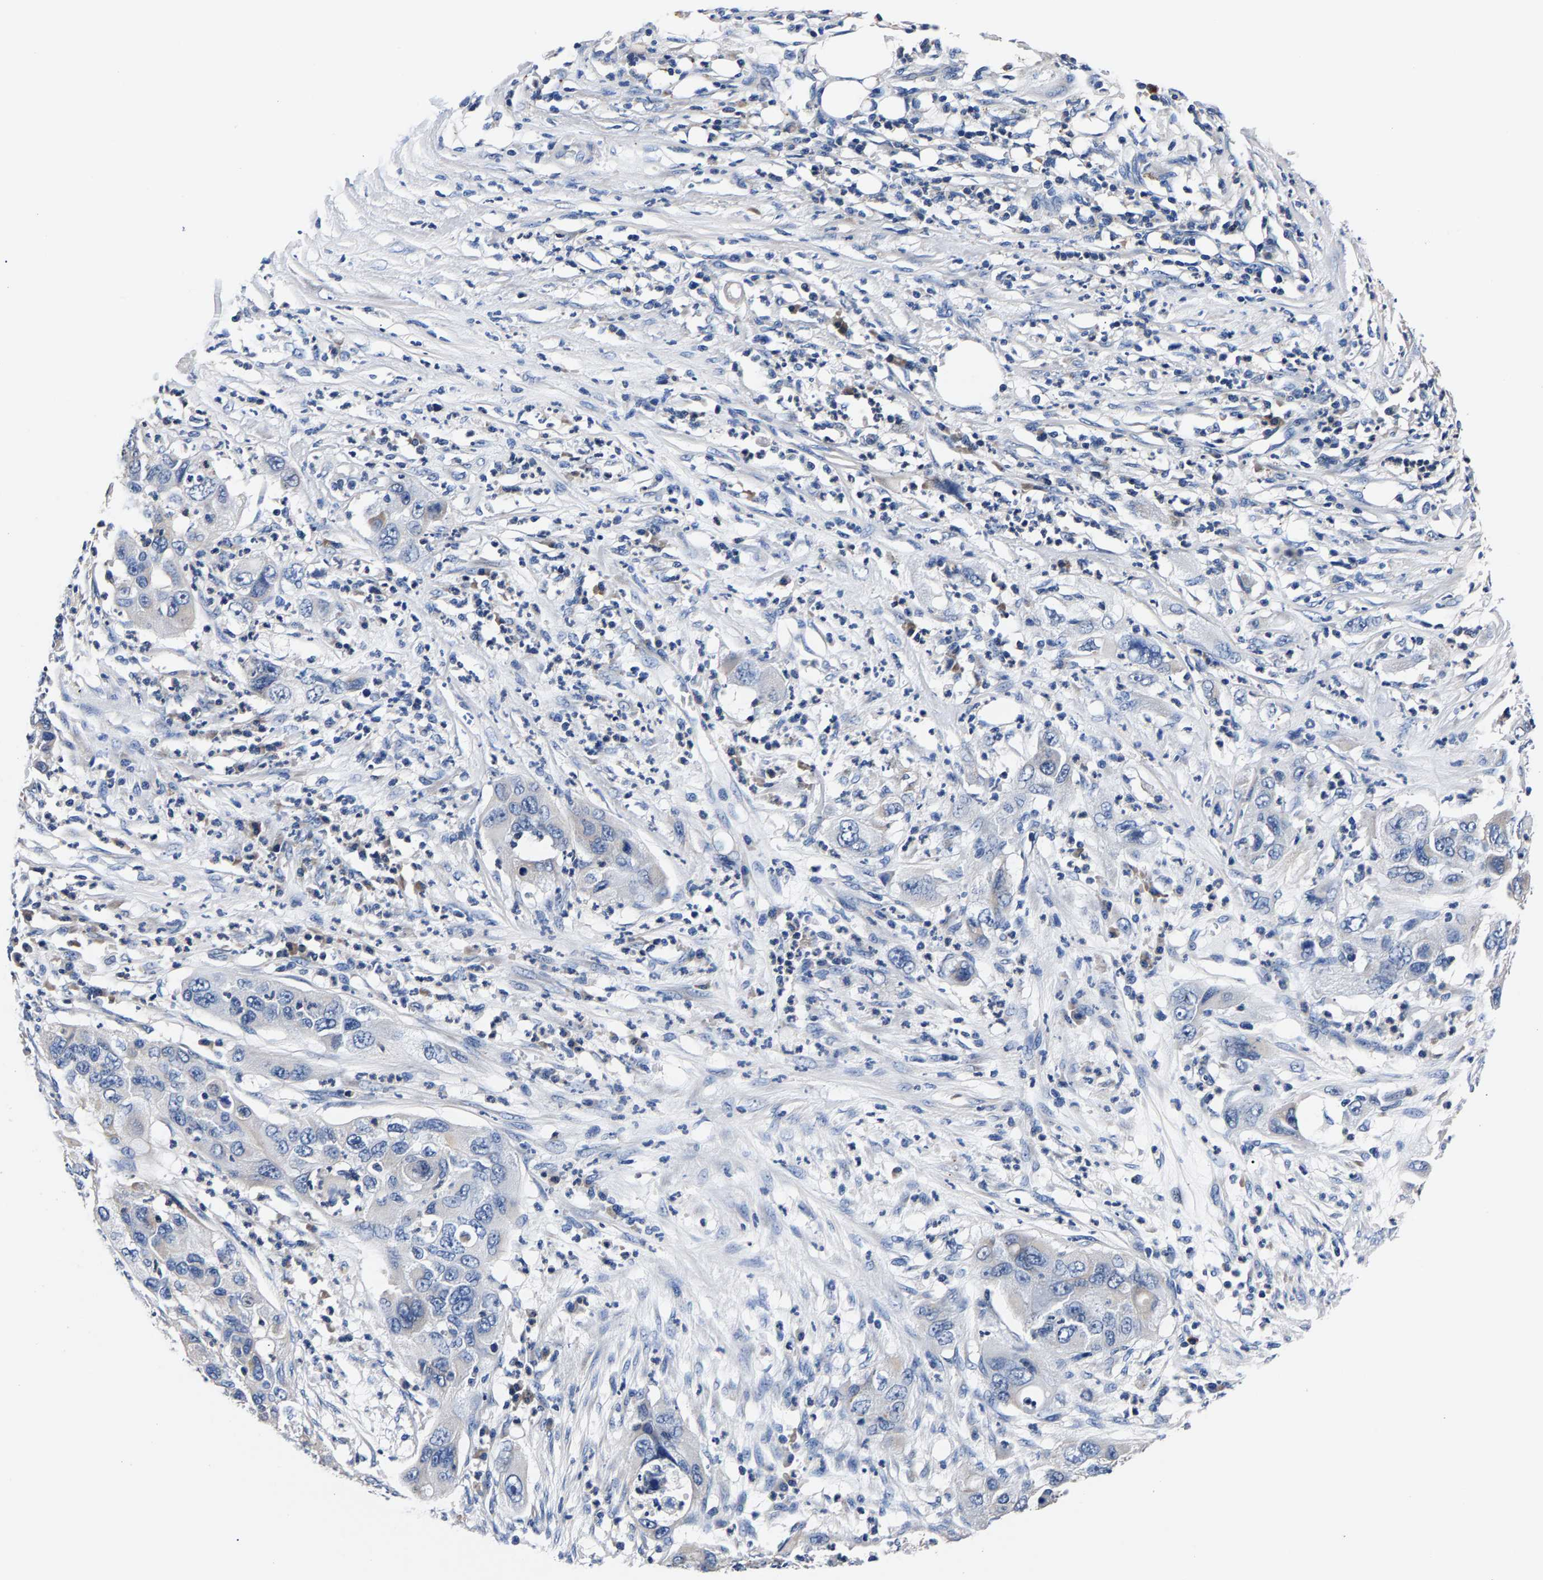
{"staining": {"intensity": "negative", "quantity": "none", "location": "none"}, "tissue": "pancreatic cancer", "cell_type": "Tumor cells", "image_type": "cancer", "snomed": [{"axis": "morphology", "description": "Adenocarcinoma, NOS"}, {"axis": "topography", "description": "Pancreas"}], "caption": "DAB immunohistochemical staining of pancreatic adenocarcinoma exhibits no significant staining in tumor cells.", "gene": "PHF24", "patient": {"sex": "female", "age": 78}}